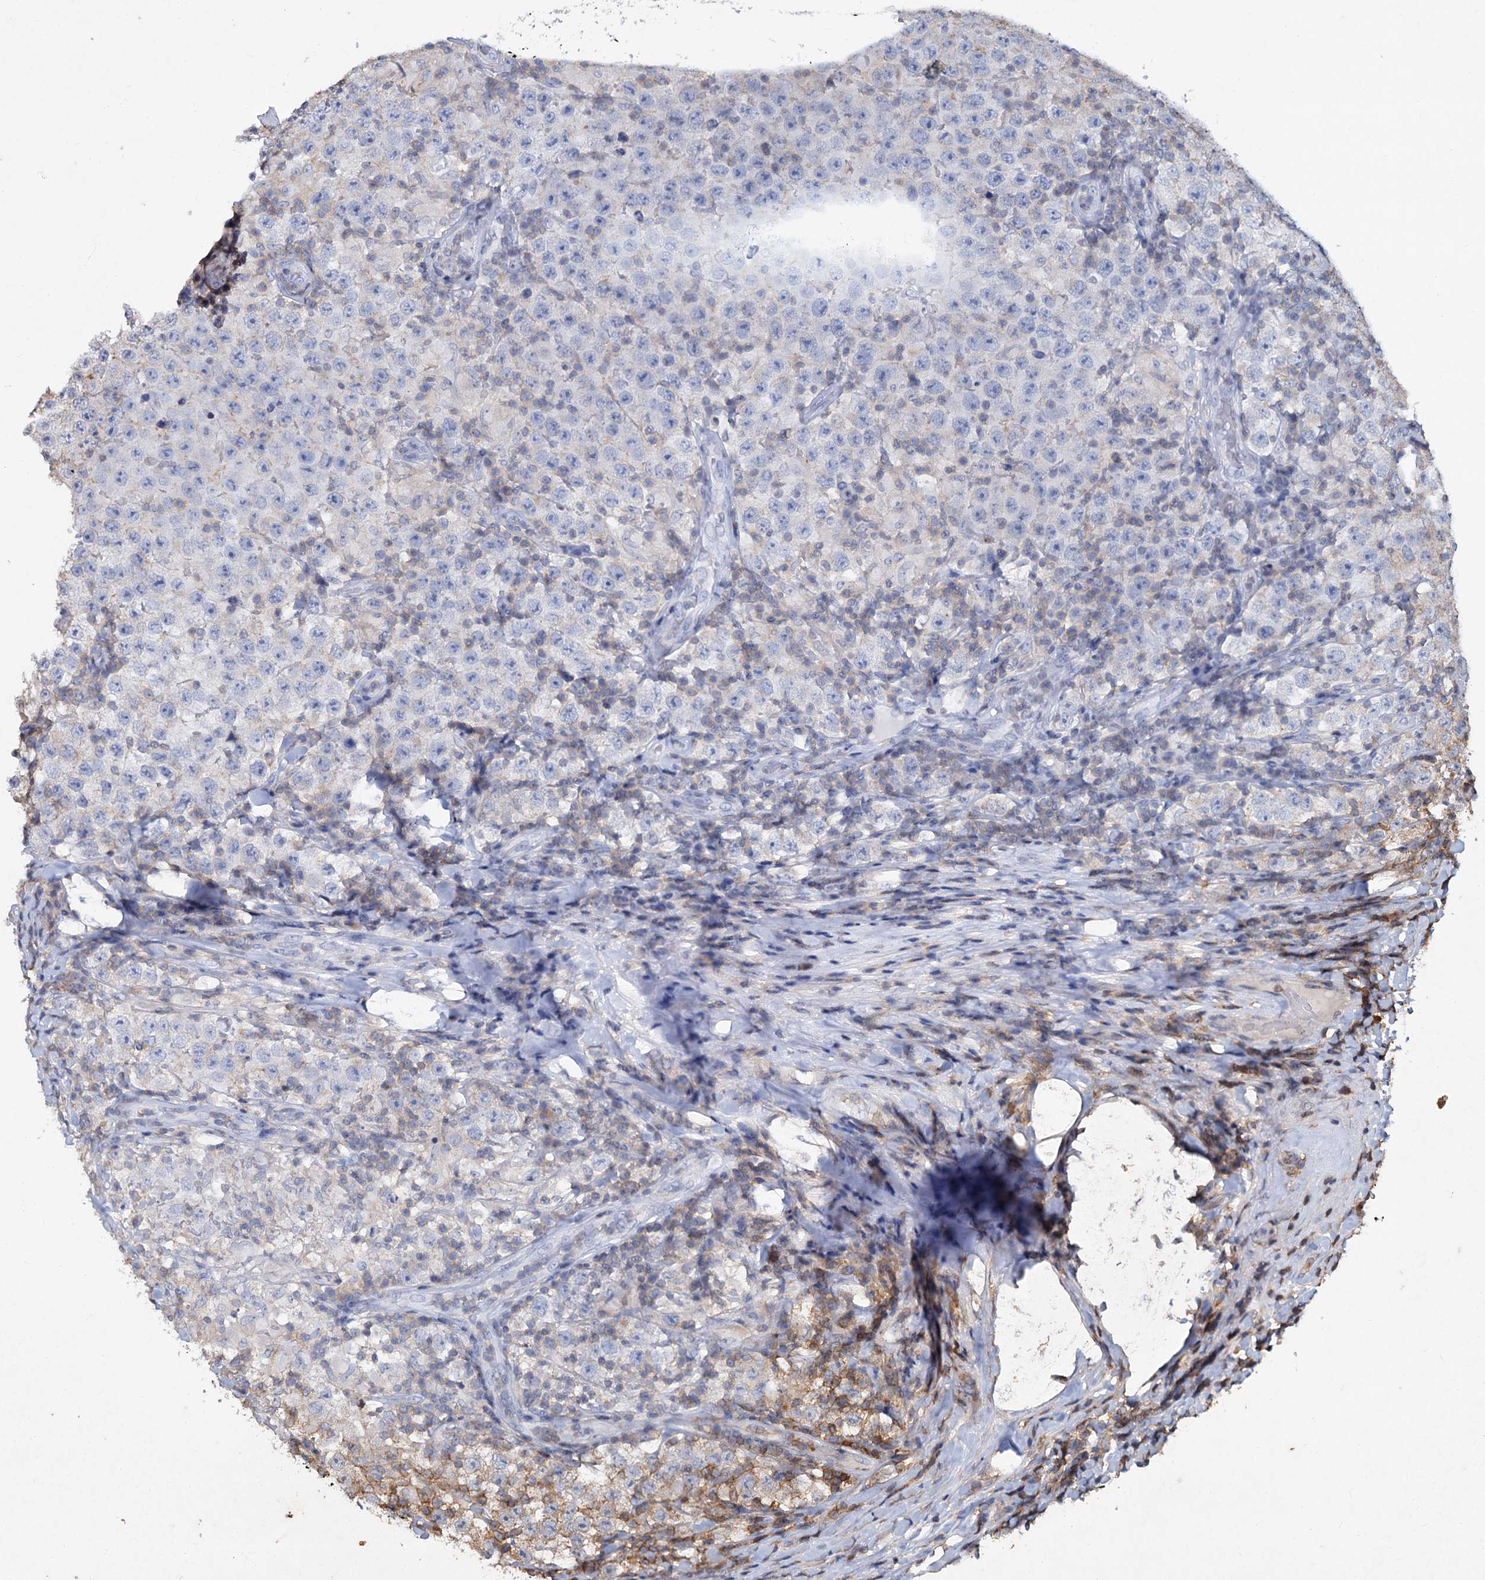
{"staining": {"intensity": "moderate", "quantity": "<25%", "location": "cytoplasmic/membranous"}, "tissue": "testis cancer", "cell_type": "Tumor cells", "image_type": "cancer", "snomed": [{"axis": "morphology", "description": "Normal tissue, NOS"}, {"axis": "morphology", "description": "Urothelial carcinoma, High grade"}, {"axis": "morphology", "description": "Seminoma, NOS"}, {"axis": "morphology", "description": "Carcinoma, Embryonal, NOS"}, {"axis": "topography", "description": "Urinary bladder"}, {"axis": "topography", "description": "Testis"}], "caption": "High-power microscopy captured an immunohistochemistry (IHC) histopathology image of testis cancer, revealing moderate cytoplasmic/membranous staining in about <25% of tumor cells. The staining was performed using DAB (3,3'-diaminobenzidine), with brown indicating positive protein expression. Nuclei are stained blue with hematoxylin.", "gene": "LRCH4", "patient": {"sex": "male", "age": 41}}